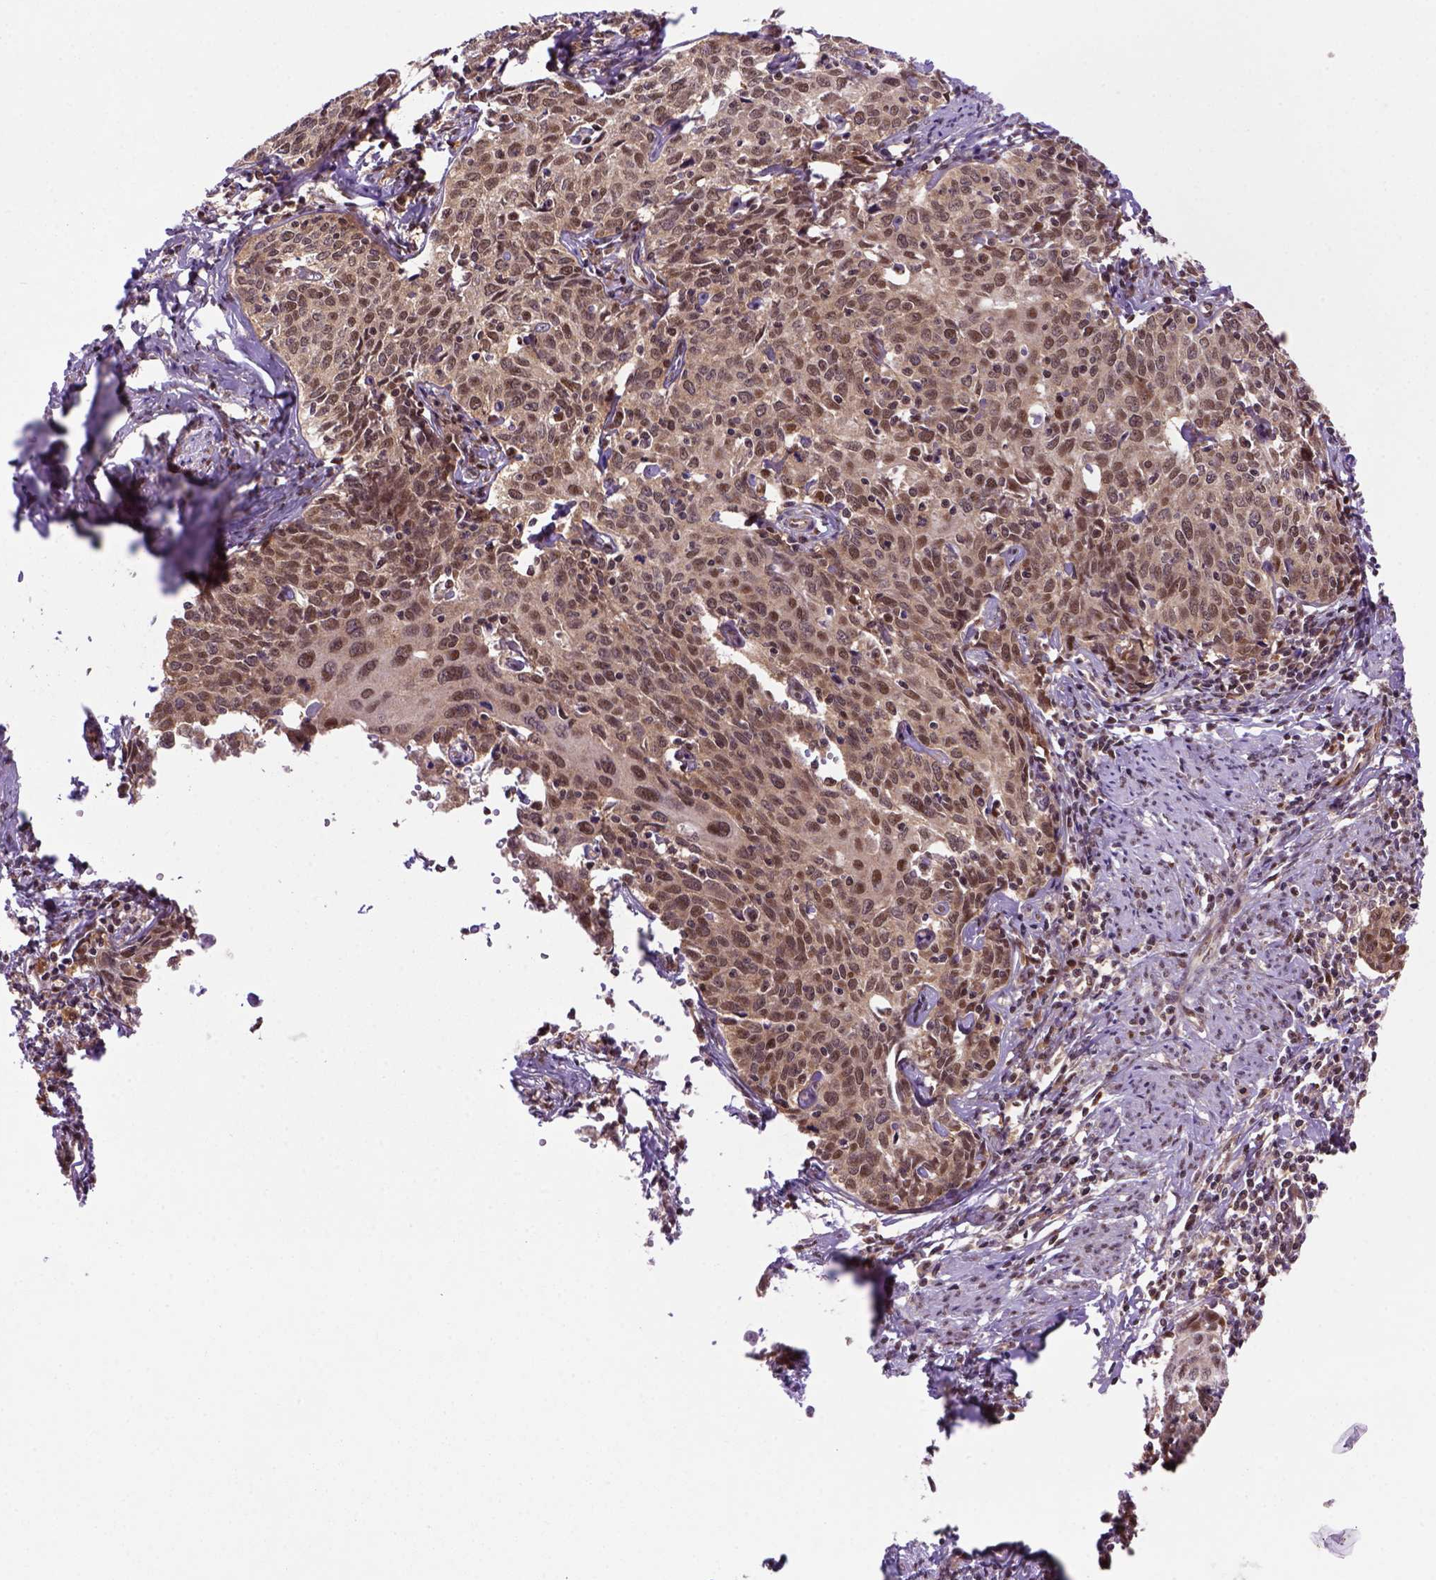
{"staining": {"intensity": "moderate", "quantity": ">75%", "location": "cytoplasmic/membranous,nuclear"}, "tissue": "cervical cancer", "cell_type": "Tumor cells", "image_type": "cancer", "snomed": [{"axis": "morphology", "description": "Squamous cell carcinoma, NOS"}, {"axis": "topography", "description": "Cervix"}], "caption": "Protein expression analysis of human cervical squamous cell carcinoma reveals moderate cytoplasmic/membranous and nuclear expression in about >75% of tumor cells.", "gene": "PSMC2", "patient": {"sex": "female", "age": 62}}